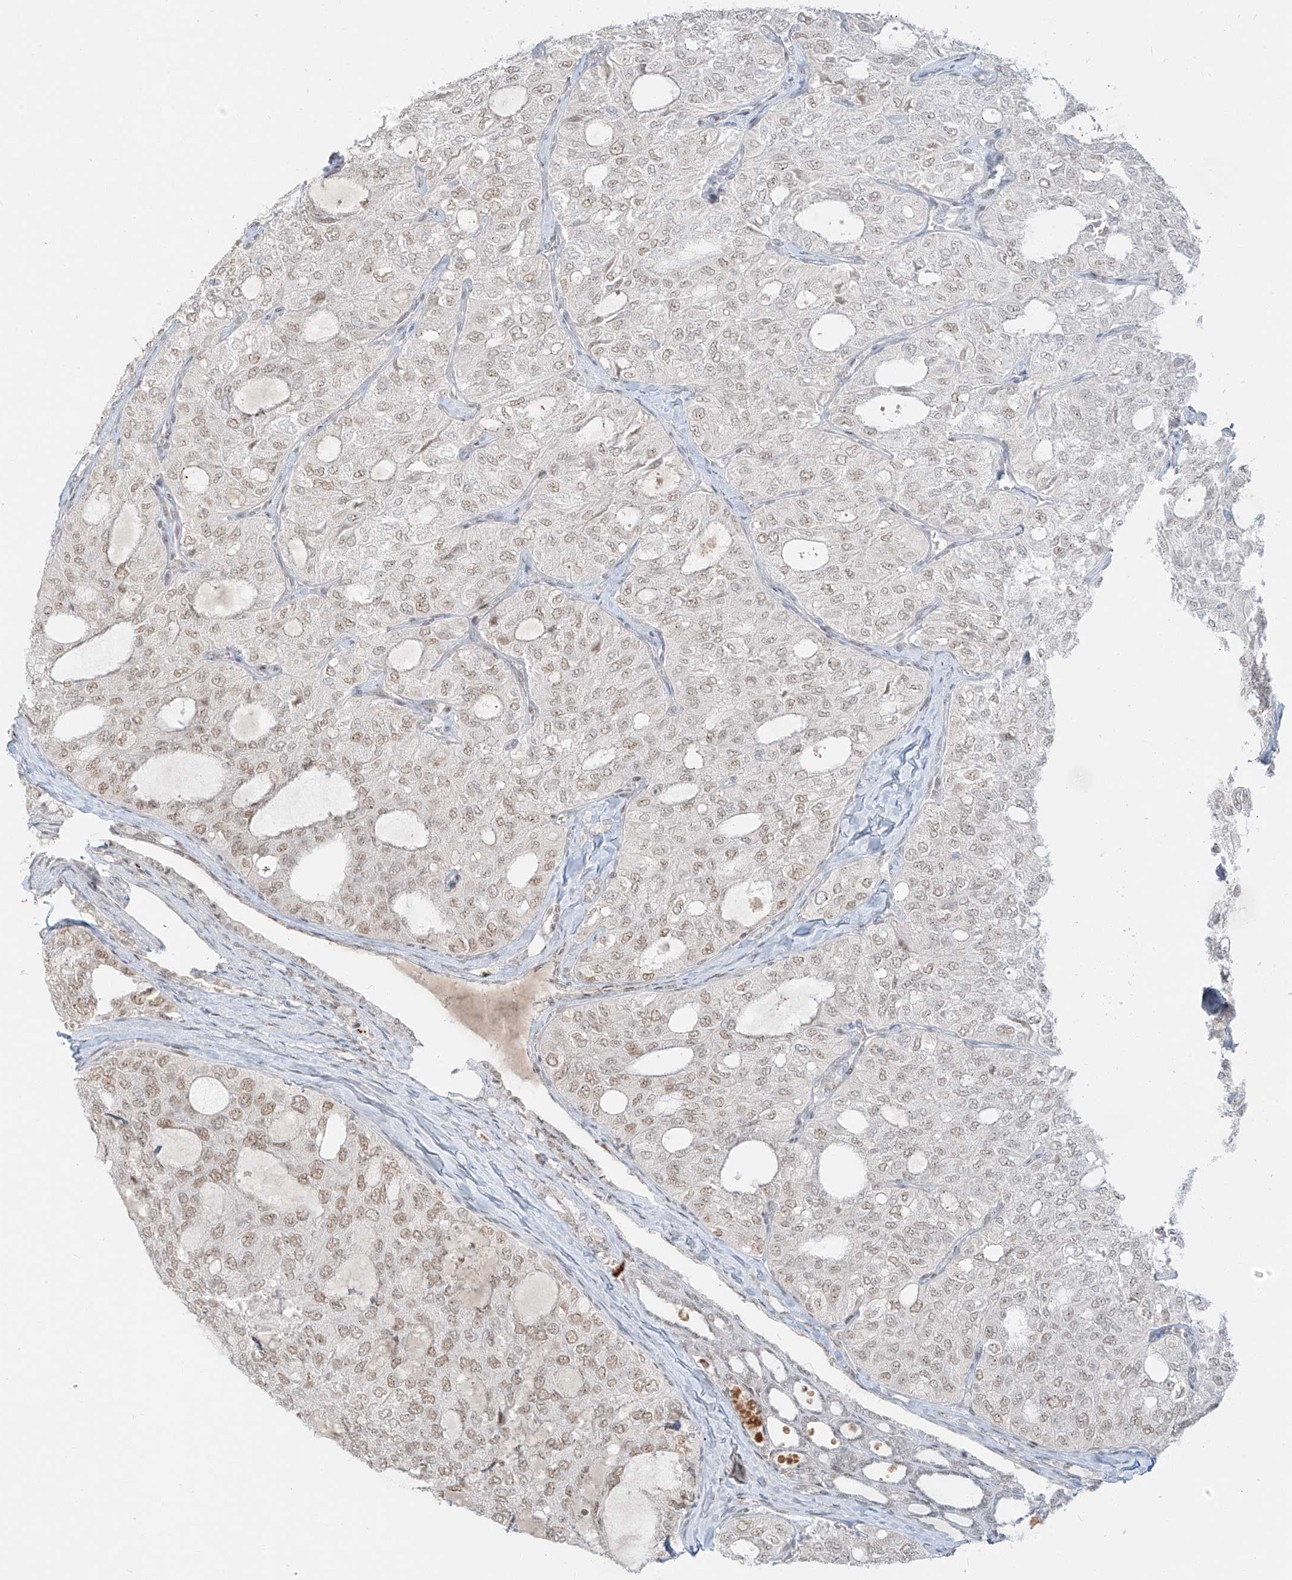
{"staining": {"intensity": "moderate", "quantity": "25%-75%", "location": "nuclear"}, "tissue": "thyroid cancer", "cell_type": "Tumor cells", "image_type": "cancer", "snomed": [{"axis": "morphology", "description": "Follicular adenoma carcinoma, NOS"}, {"axis": "topography", "description": "Thyroid gland"}], "caption": "Immunohistochemical staining of thyroid cancer shows moderate nuclear protein expression in about 25%-75% of tumor cells. (Stains: DAB (3,3'-diaminobenzidine) in brown, nuclei in blue, Microscopy: brightfield microscopy at high magnification).", "gene": "ZNF774", "patient": {"sex": "male", "age": 75}}